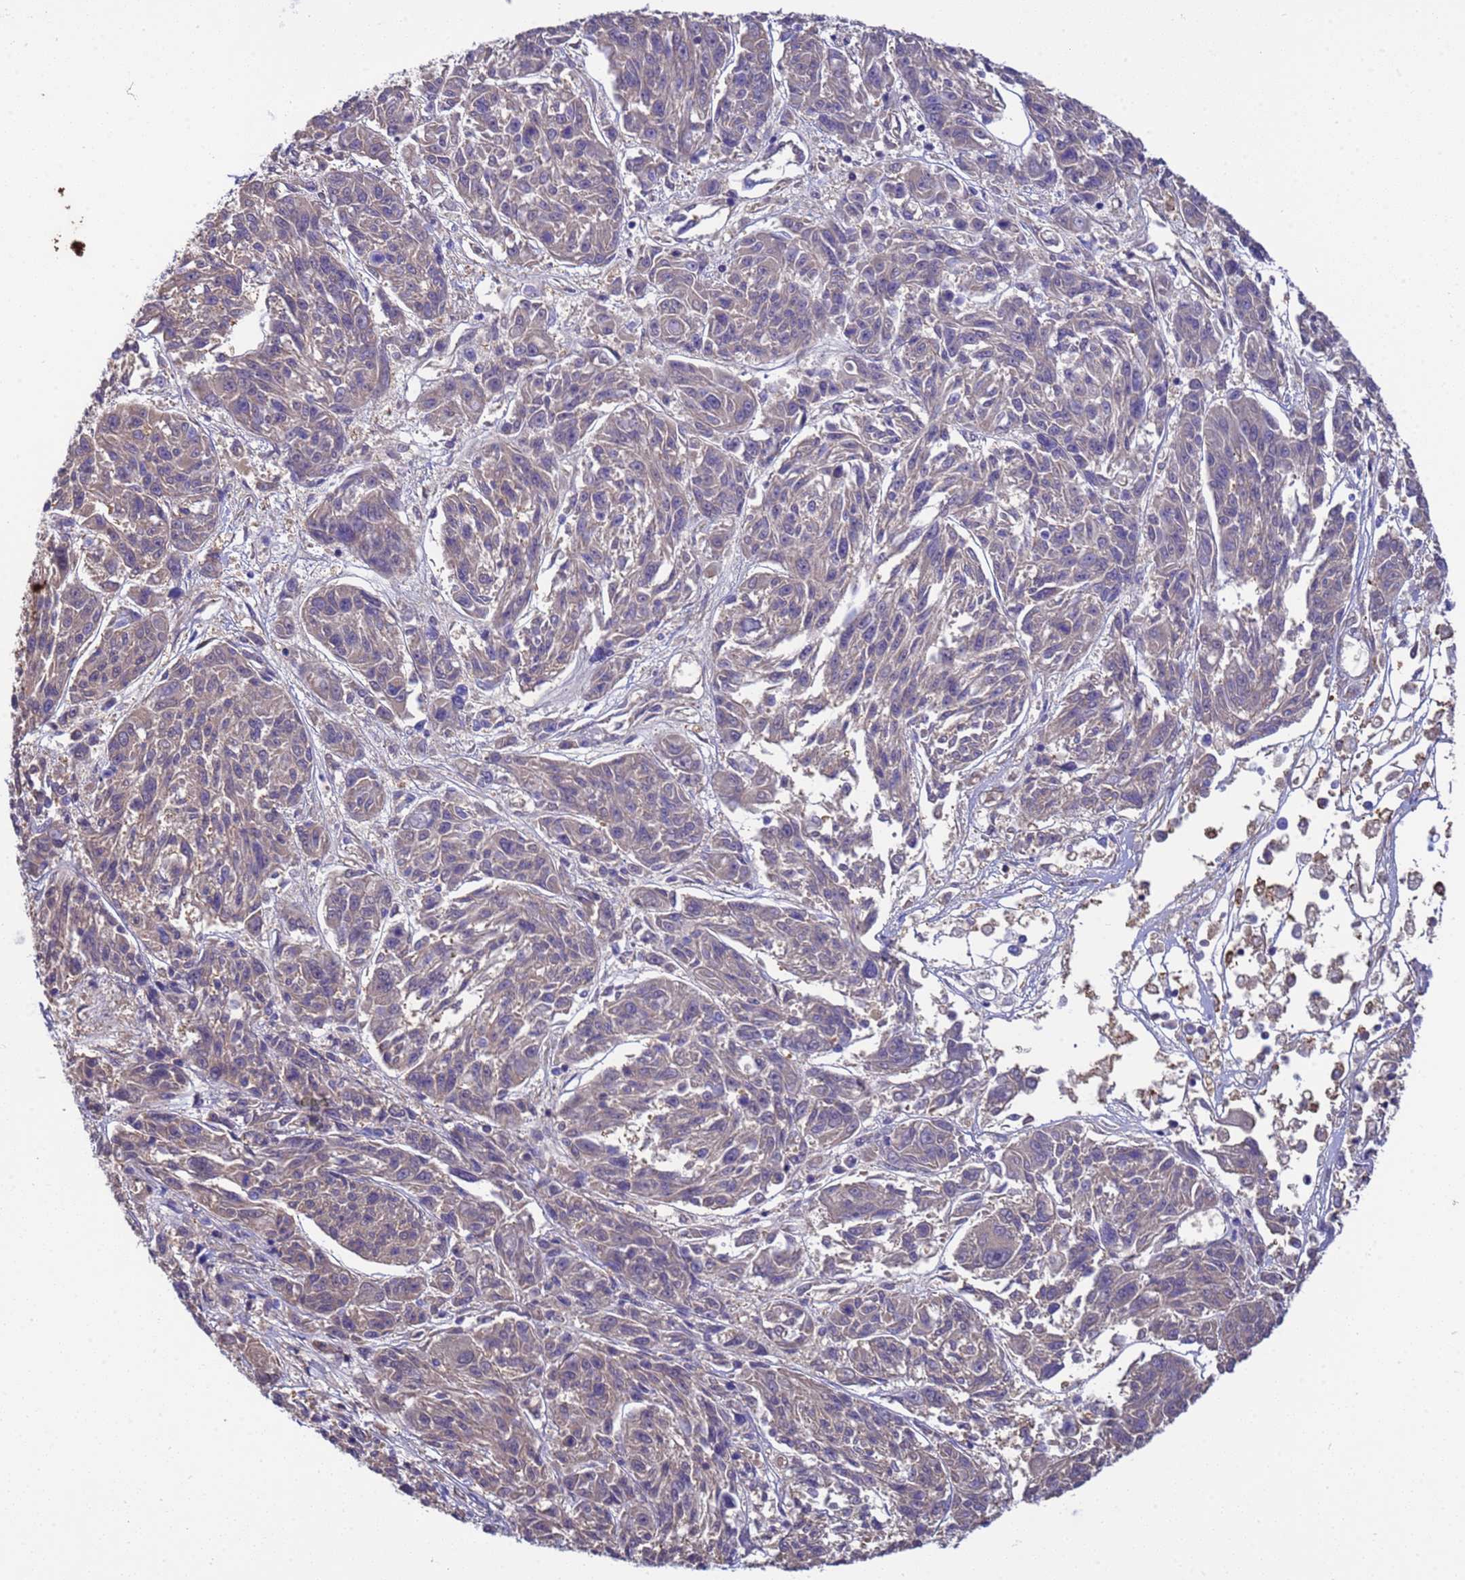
{"staining": {"intensity": "weak", "quantity": "<25%", "location": "cytoplasmic/membranous"}, "tissue": "melanoma", "cell_type": "Tumor cells", "image_type": "cancer", "snomed": [{"axis": "morphology", "description": "Malignant melanoma, NOS"}, {"axis": "topography", "description": "Skin"}], "caption": "Immunohistochemistry (IHC) of human malignant melanoma displays no positivity in tumor cells.", "gene": "H1-7", "patient": {"sex": "male", "age": 53}}